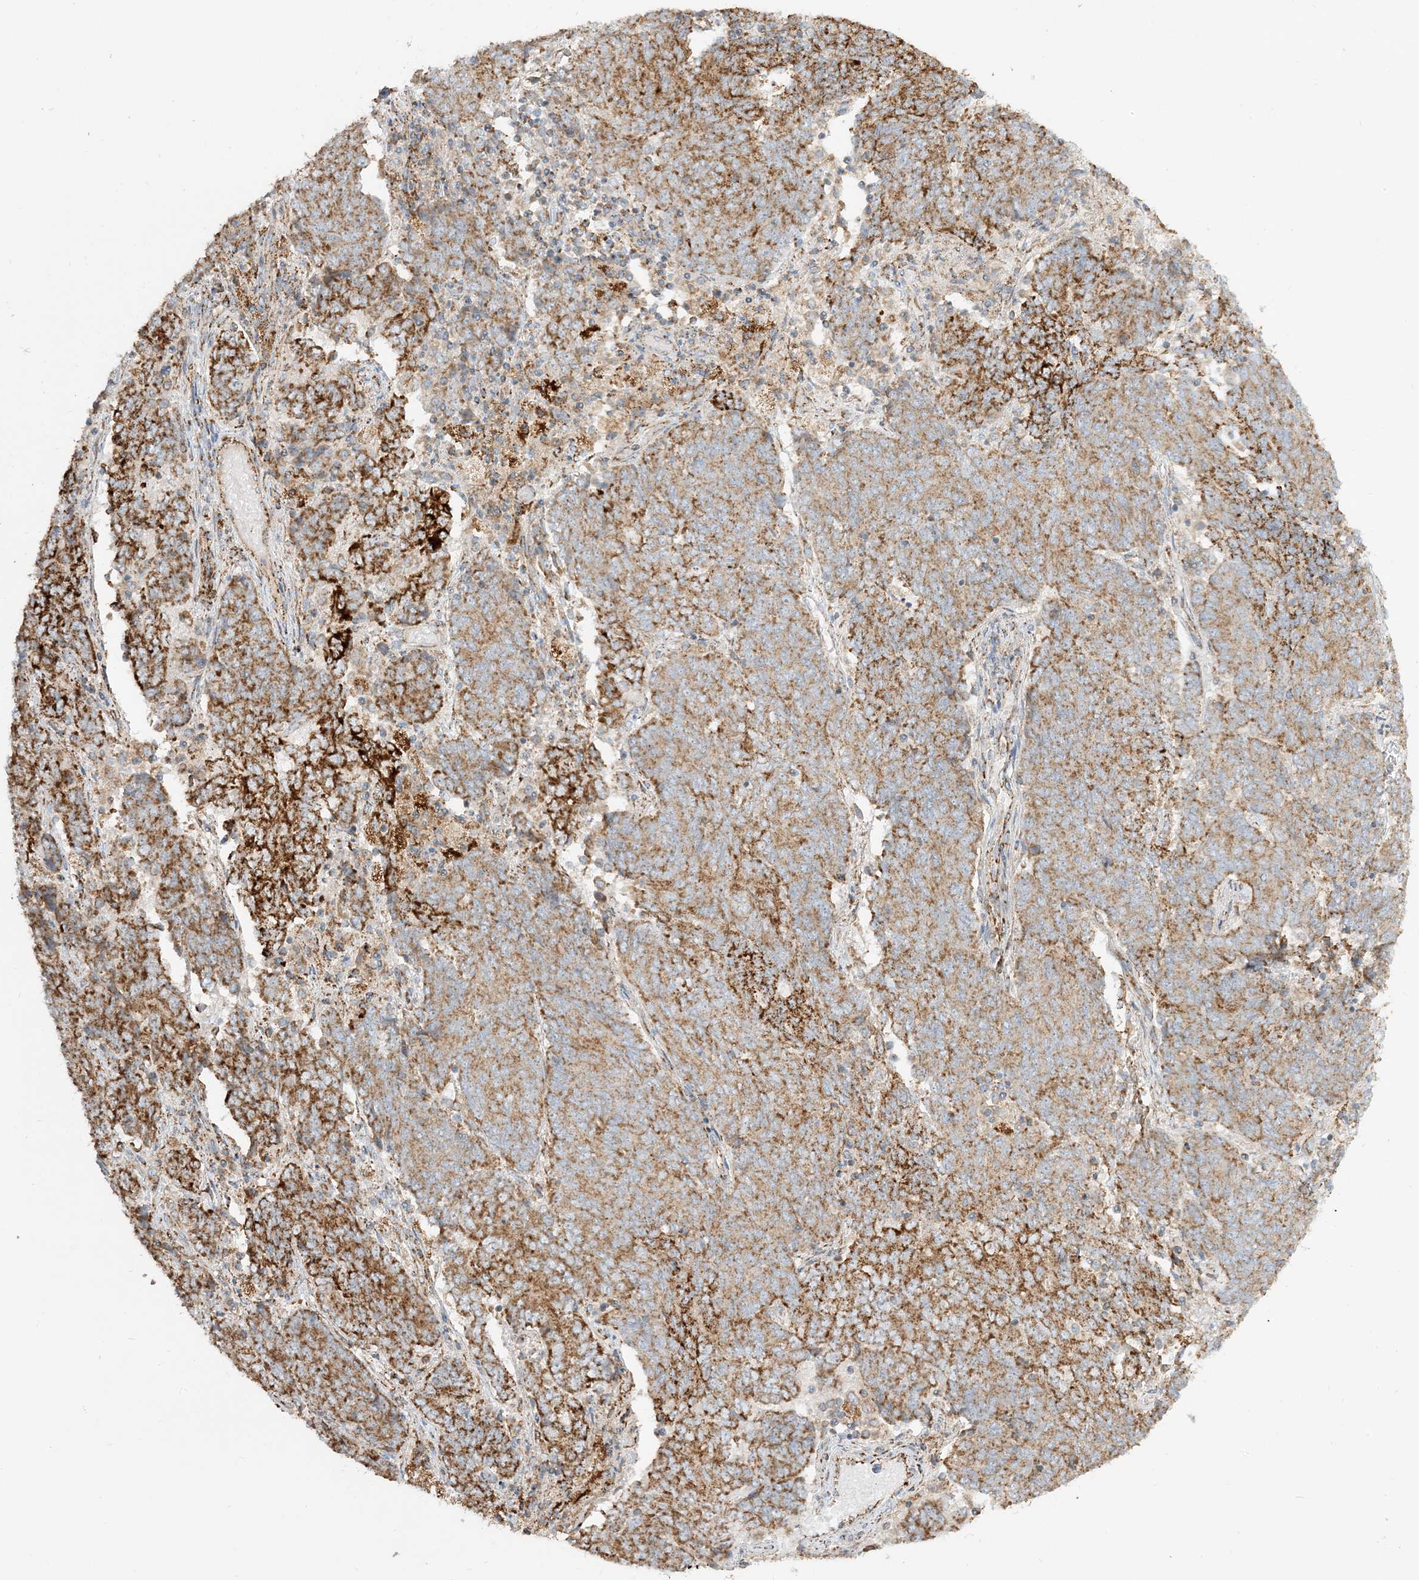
{"staining": {"intensity": "strong", "quantity": ">75%", "location": "cytoplasmic/membranous"}, "tissue": "endometrial cancer", "cell_type": "Tumor cells", "image_type": "cancer", "snomed": [{"axis": "morphology", "description": "Adenocarcinoma, NOS"}, {"axis": "topography", "description": "Endometrium"}], "caption": "This micrograph demonstrates immunohistochemistry staining of human endometrial cancer (adenocarcinoma), with high strong cytoplasmic/membranous expression in approximately >75% of tumor cells.", "gene": "NDUFAF3", "patient": {"sex": "female", "age": 80}}